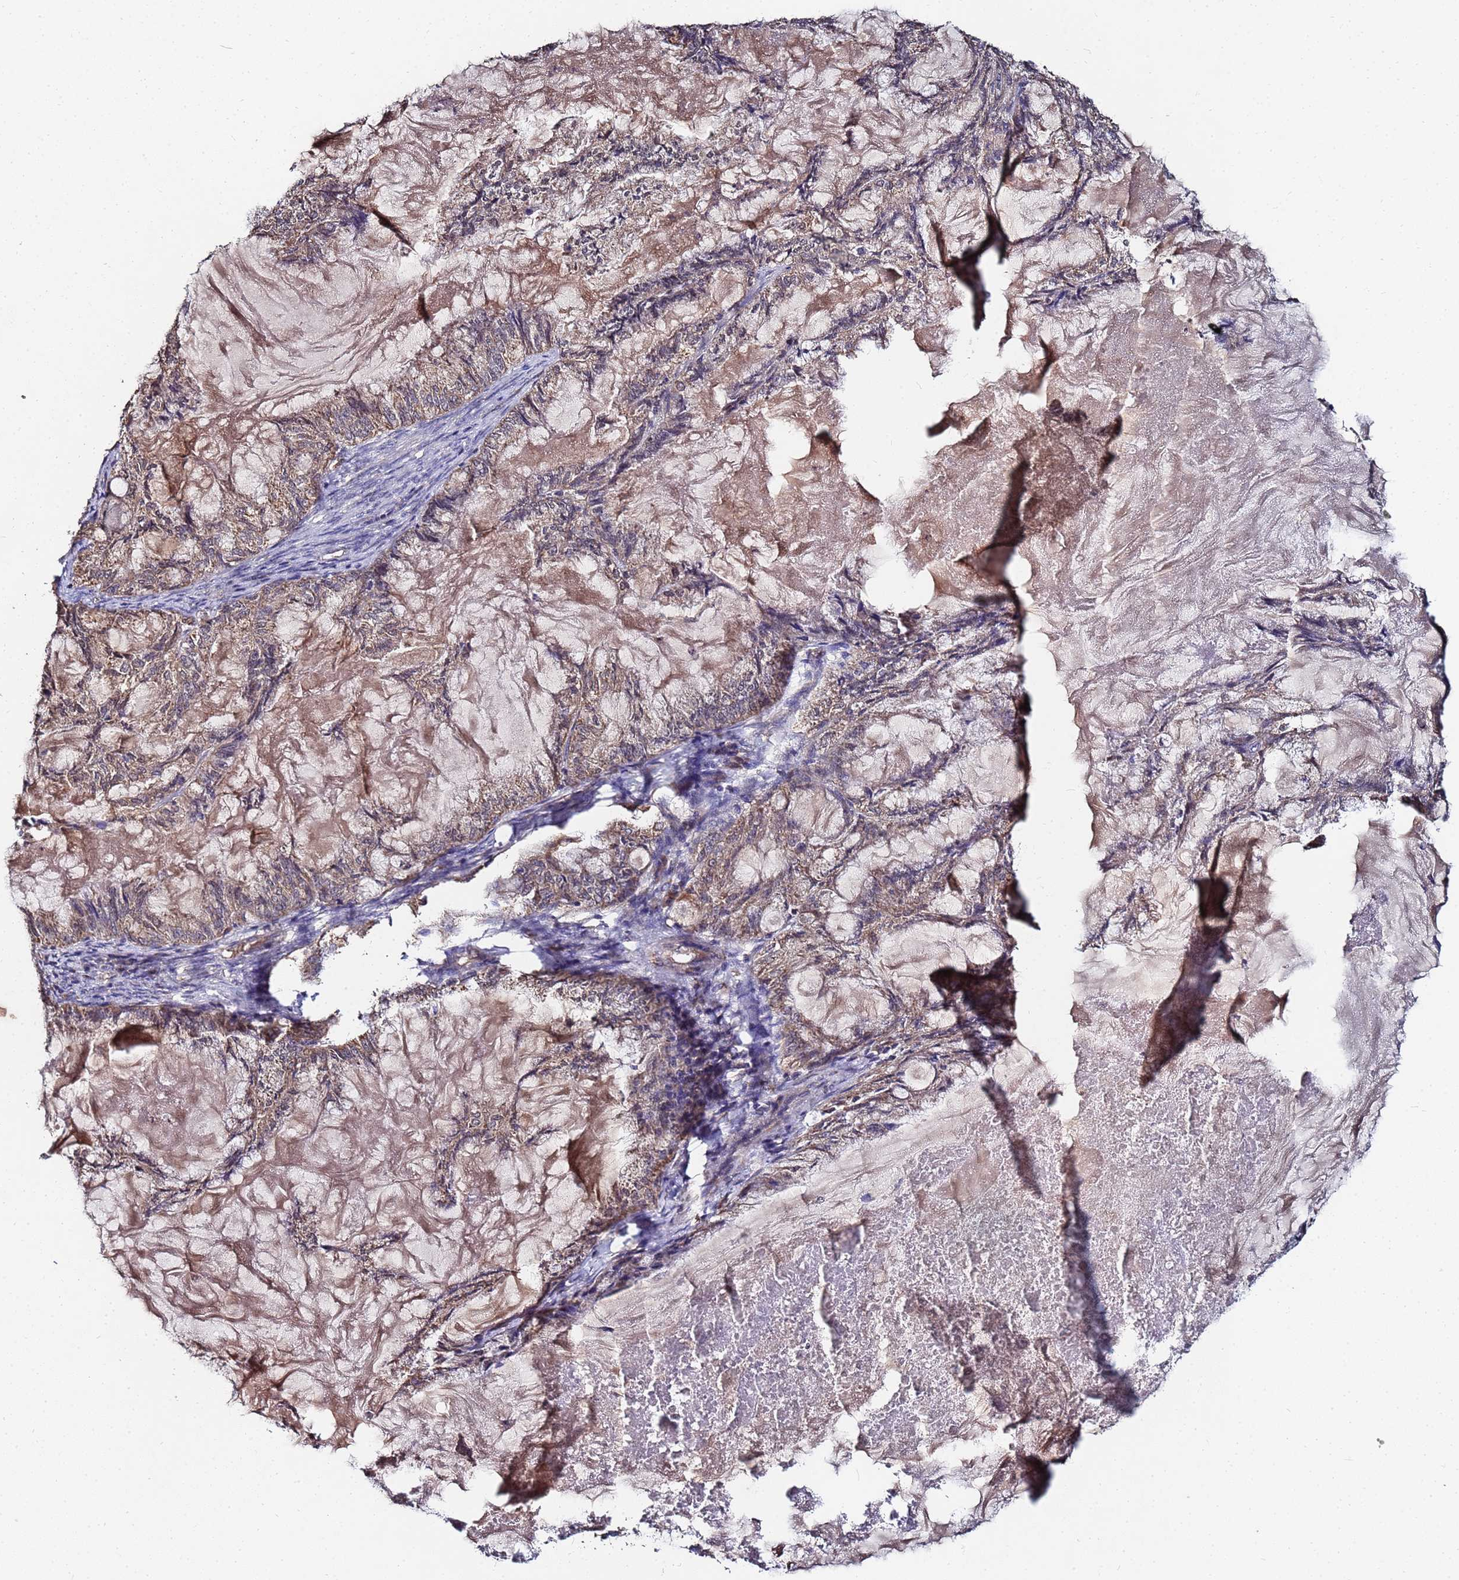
{"staining": {"intensity": "weak", "quantity": ">75%", "location": "cytoplasmic/membranous"}, "tissue": "endometrial cancer", "cell_type": "Tumor cells", "image_type": "cancer", "snomed": [{"axis": "morphology", "description": "Adenocarcinoma, NOS"}, {"axis": "topography", "description": "Endometrium"}], "caption": "Endometrial cancer stained with DAB (3,3'-diaminobenzidine) IHC demonstrates low levels of weak cytoplasmic/membranous positivity in approximately >75% of tumor cells. (IHC, brightfield microscopy, high magnification).", "gene": "C5orf34", "patient": {"sex": "female", "age": 86}}